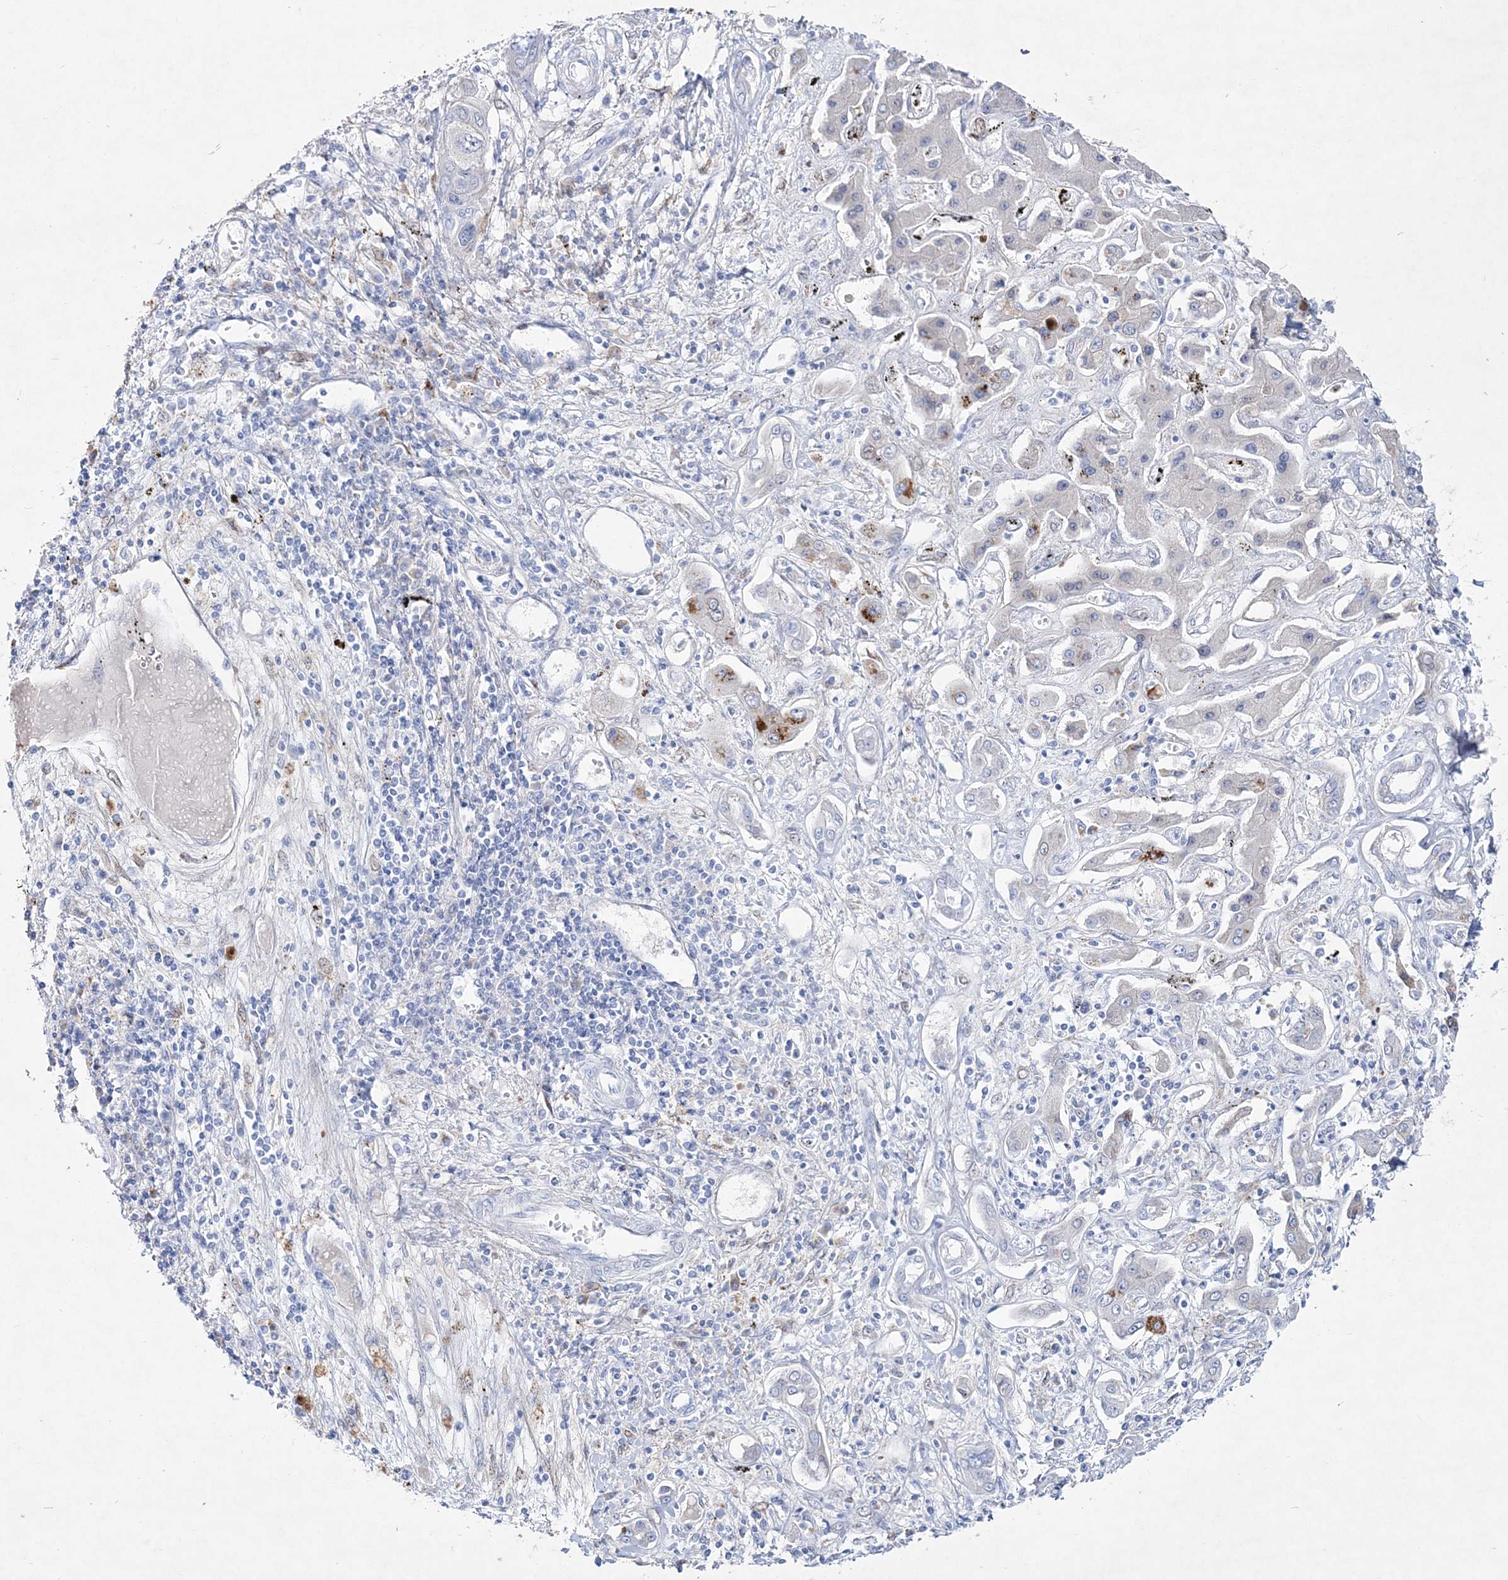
{"staining": {"intensity": "negative", "quantity": "none", "location": "none"}, "tissue": "liver cancer", "cell_type": "Tumor cells", "image_type": "cancer", "snomed": [{"axis": "morphology", "description": "Cholangiocarcinoma"}, {"axis": "topography", "description": "Liver"}], "caption": "Human liver cancer (cholangiocarcinoma) stained for a protein using immunohistochemistry (IHC) displays no staining in tumor cells.", "gene": "SPINK7", "patient": {"sex": "male", "age": 67}}